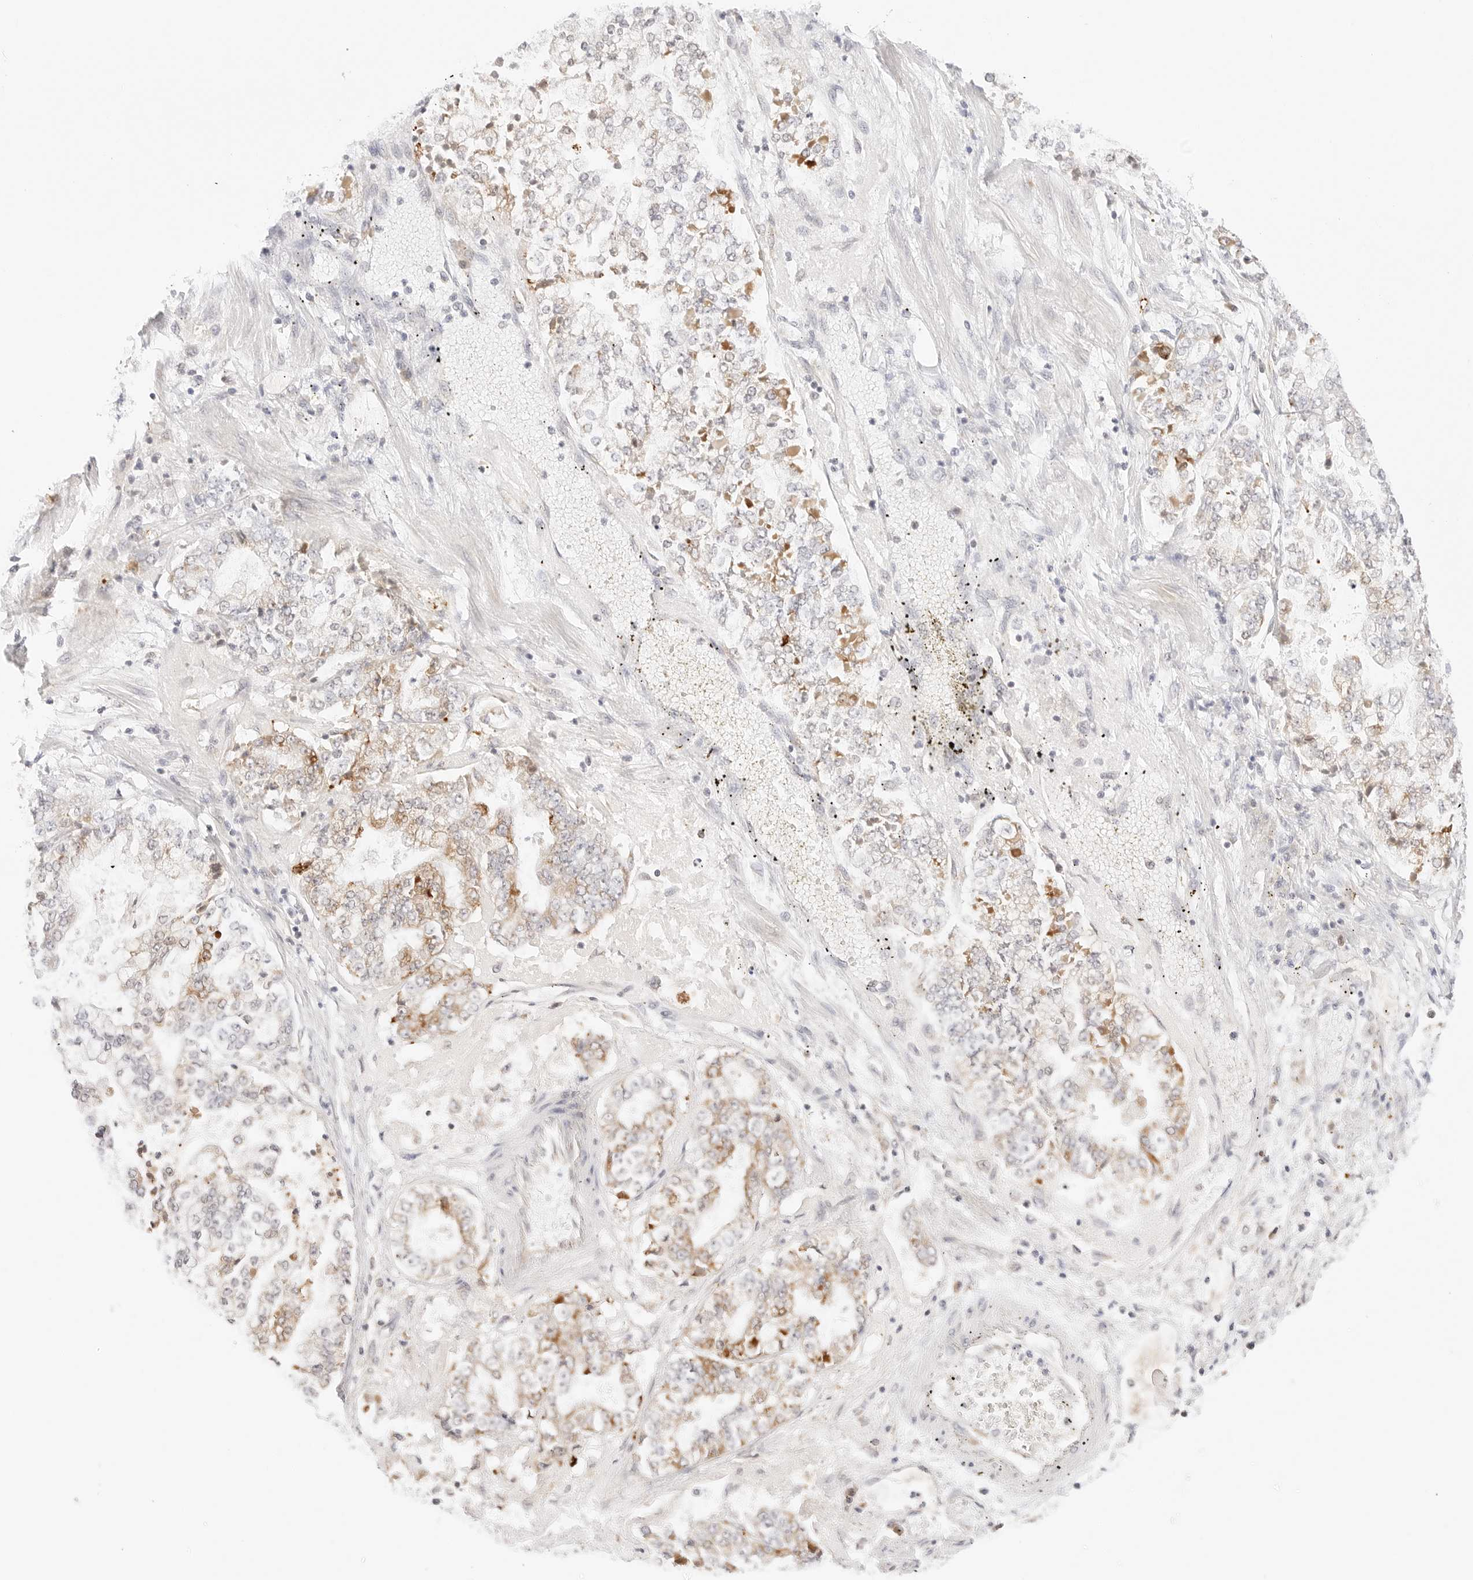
{"staining": {"intensity": "moderate", "quantity": "<25%", "location": "cytoplasmic/membranous"}, "tissue": "stomach cancer", "cell_type": "Tumor cells", "image_type": "cancer", "snomed": [{"axis": "morphology", "description": "Adenocarcinoma, NOS"}, {"axis": "topography", "description": "Stomach"}], "caption": "IHC histopathology image of human stomach cancer (adenocarcinoma) stained for a protein (brown), which demonstrates low levels of moderate cytoplasmic/membranous staining in about <25% of tumor cells.", "gene": "ERO1B", "patient": {"sex": "male", "age": 76}}